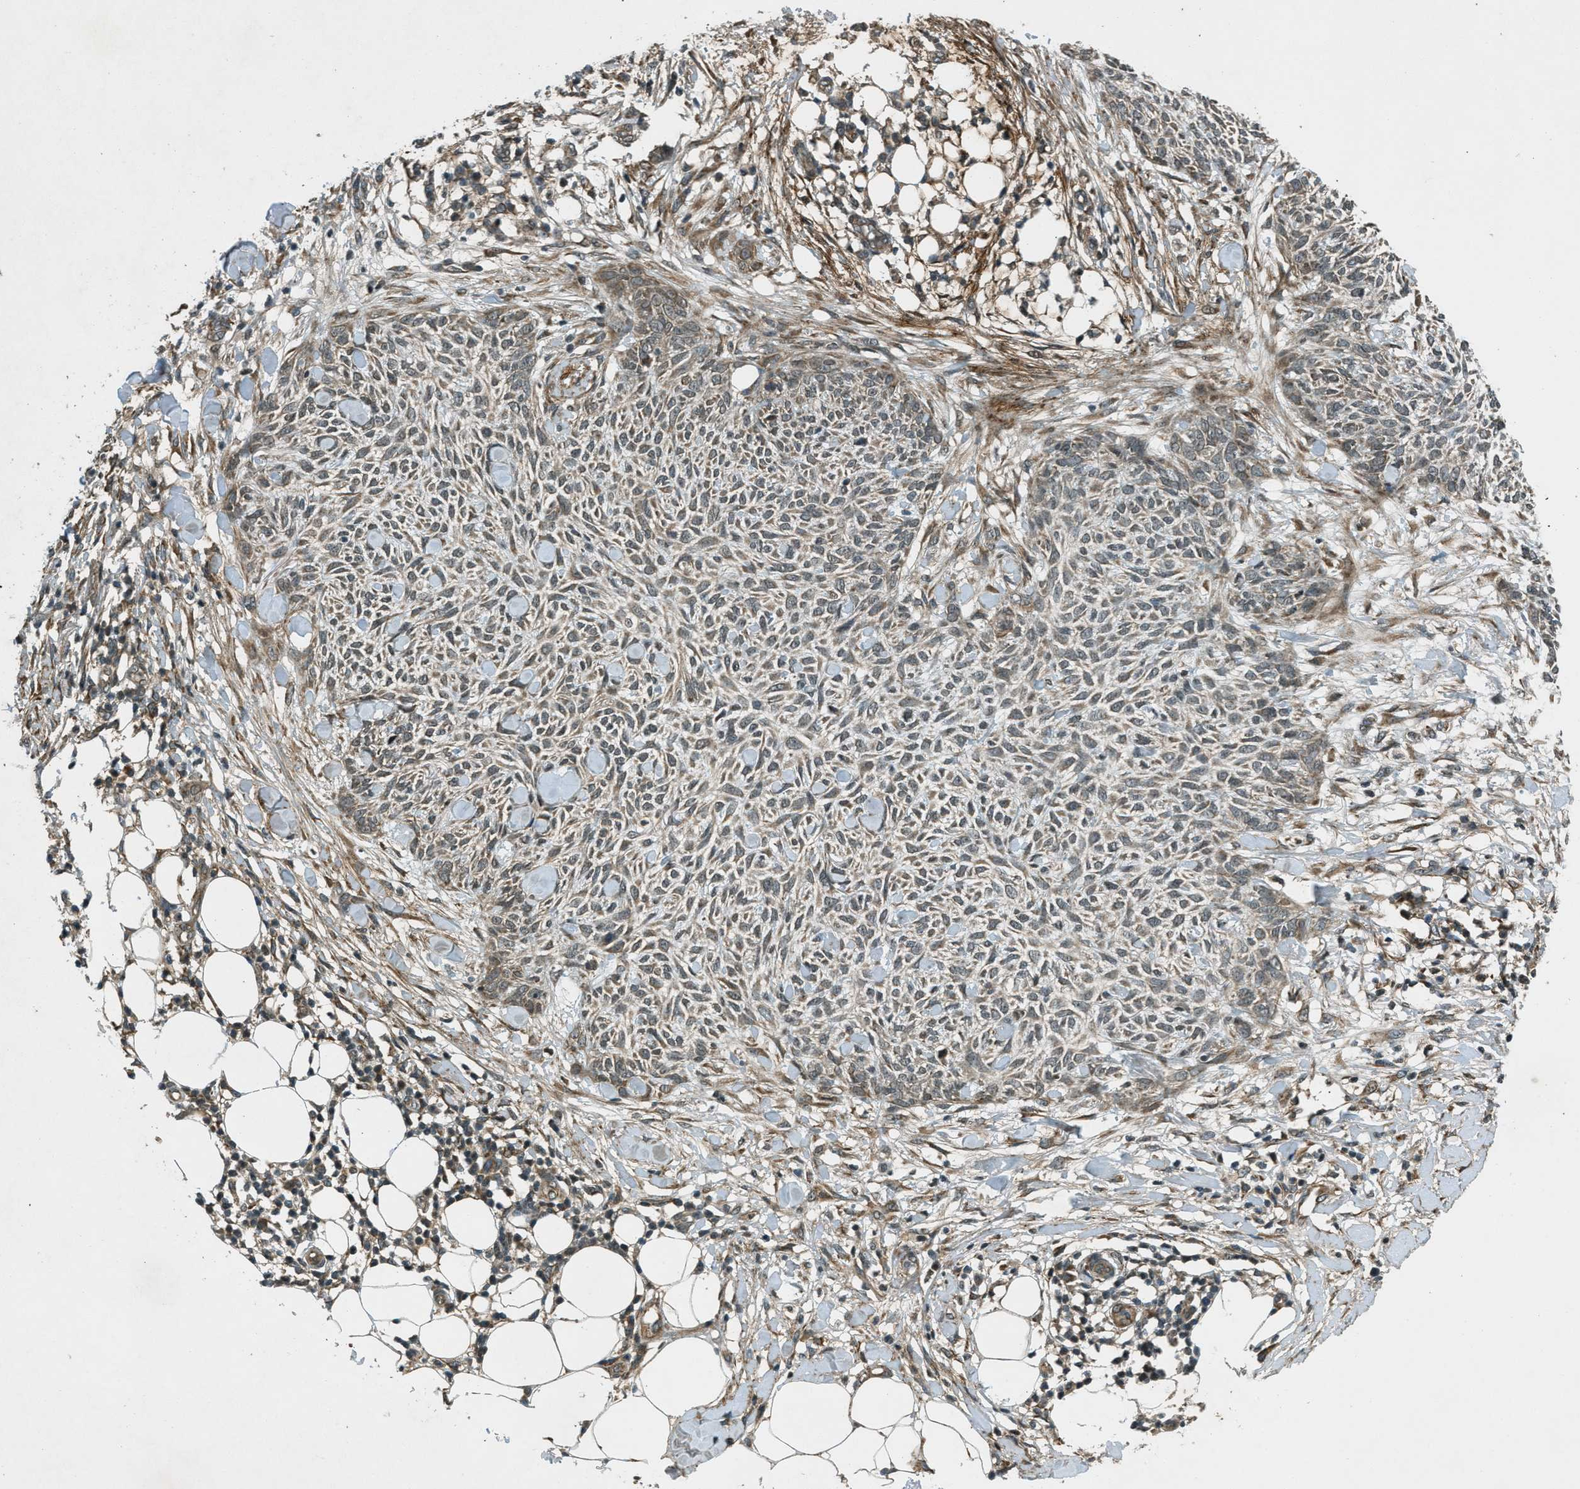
{"staining": {"intensity": "weak", "quantity": ">75%", "location": "cytoplasmic/membranous,nuclear"}, "tissue": "skin cancer", "cell_type": "Tumor cells", "image_type": "cancer", "snomed": [{"axis": "morphology", "description": "Basal cell carcinoma"}, {"axis": "topography", "description": "Skin"}], "caption": "Immunohistochemical staining of human skin basal cell carcinoma demonstrates low levels of weak cytoplasmic/membranous and nuclear protein staining in about >75% of tumor cells.", "gene": "EIF2AK3", "patient": {"sex": "female", "age": 84}}